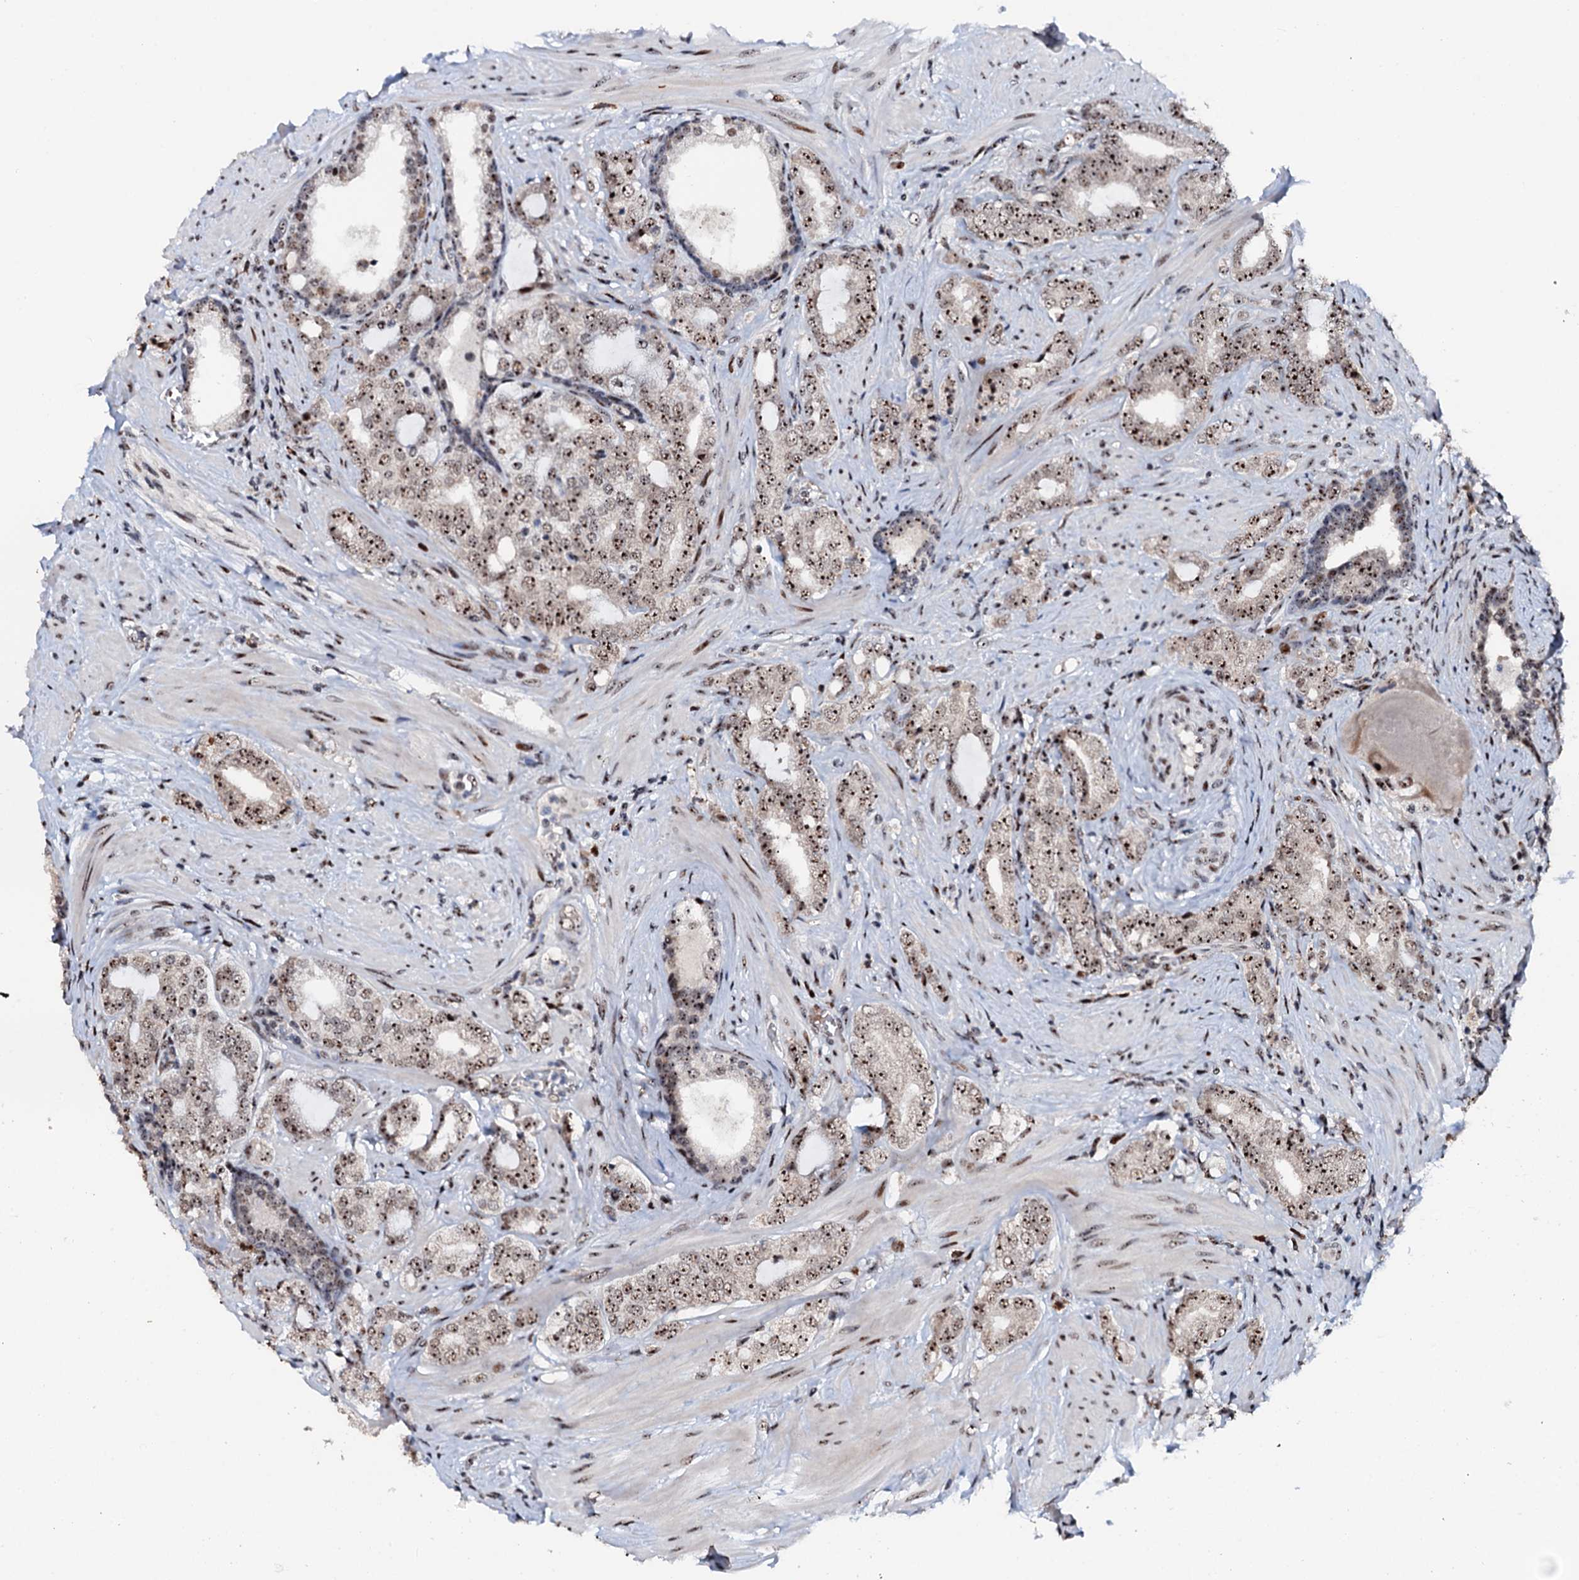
{"staining": {"intensity": "moderate", "quantity": ">75%", "location": "nuclear"}, "tissue": "prostate cancer", "cell_type": "Tumor cells", "image_type": "cancer", "snomed": [{"axis": "morphology", "description": "Adenocarcinoma, High grade"}, {"axis": "topography", "description": "Prostate"}], "caption": "Adenocarcinoma (high-grade) (prostate) stained with DAB (3,3'-diaminobenzidine) immunohistochemistry (IHC) demonstrates medium levels of moderate nuclear positivity in approximately >75% of tumor cells.", "gene": "NEUROG3", "patient": {"sex": "male", "age": 64}}